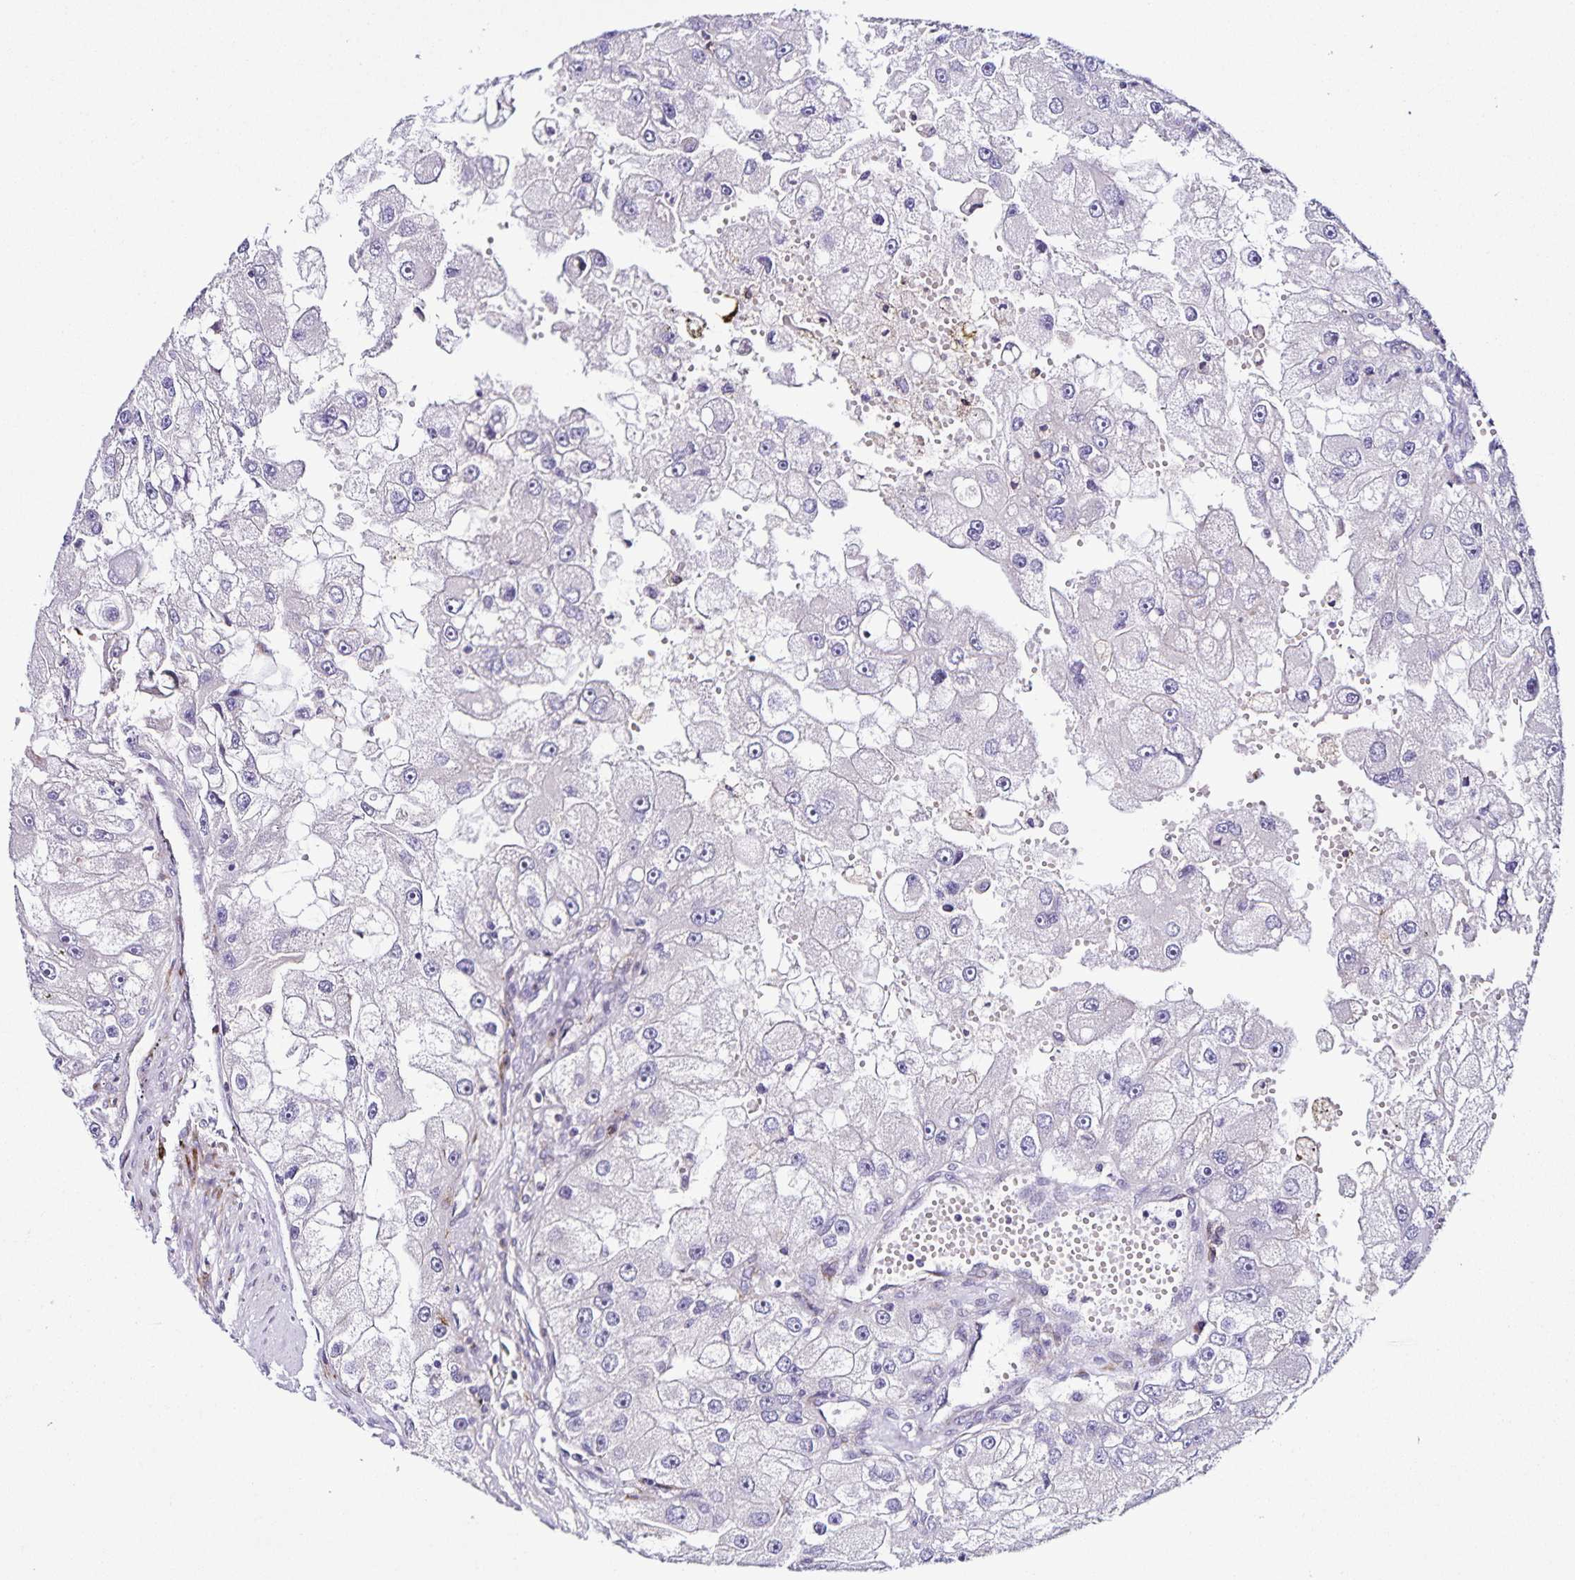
{"staining": {"intensity": "negative", "quantity": "none", "location": "none"}, "tissue": "renal cancer", "cell_type": "Tumor cells", "image_type": "cancer", "snomed": [{"axis": "morphology", "description": "Adenocarcinoma, NOS"}, {"axis": "topography", "description": "Kidney"}], "caption": "Micrograph shows no protein expression in tumor cells of renal cancer tissue.", "gene": "OSBPL5", "patient": {"sex": "male", "age": 63}}